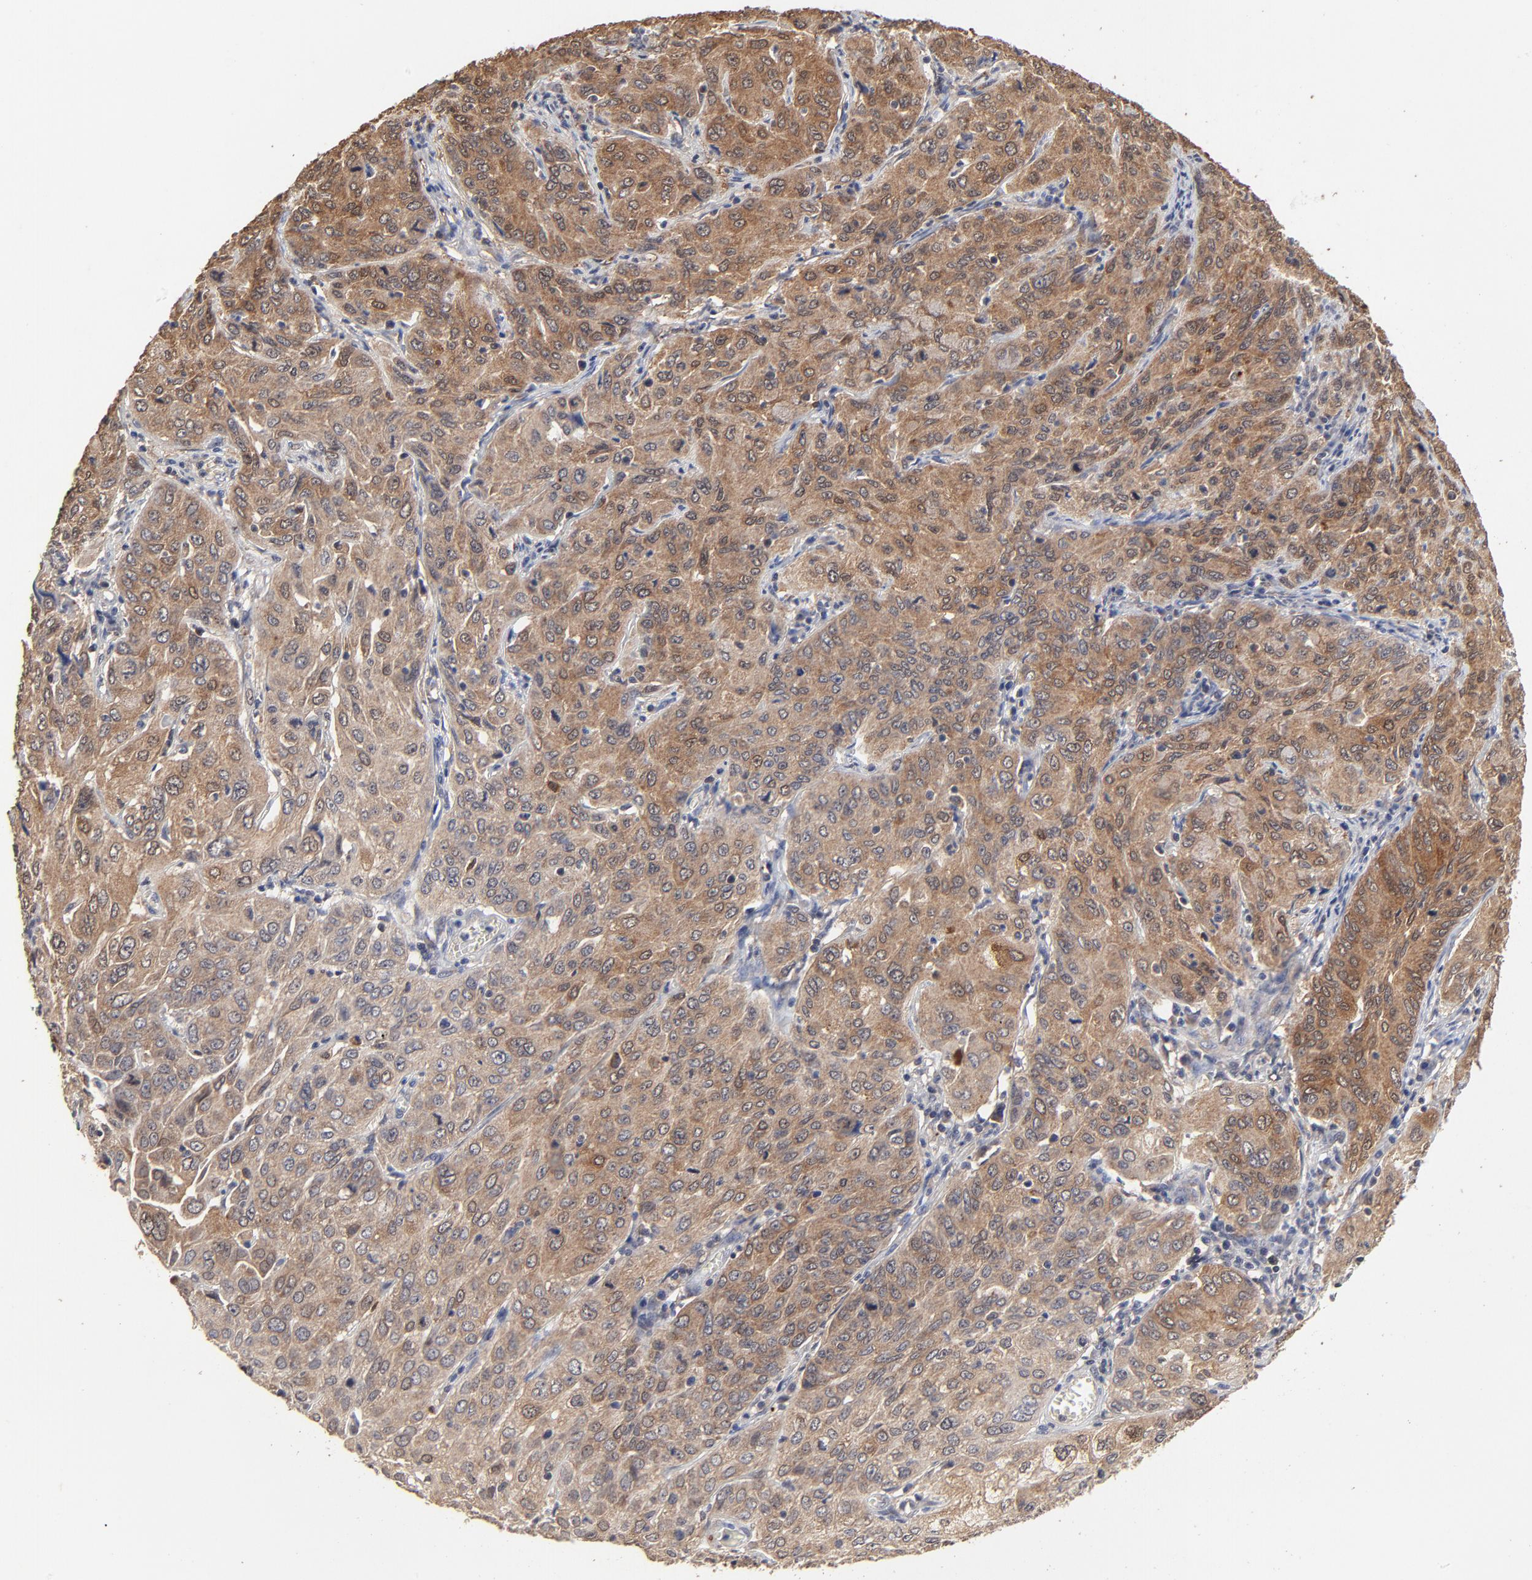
{"staining": {"intensity": "moderate", "quantity": ">75%", "location": "cytoplasmic/membranous"}, "tissue": "cervical cancer", "cell_type": "Tumor cells", "image_type": "cancer", "snomed": [{"axis": "morphology", "description": "Squamous cell carcinoma, NOS"}, {"axis": "topography", "description": "Cervix"}], "caption": "Immunohistochemistry (IHC) of cervical cancer (squamous cell carcinoma) displays medium levels of moderate cytoplasmic/membranous staining in about >75% of tumor cells.", "gene": "LGALS3", "patient": {"sex": "female", "age": 38}}